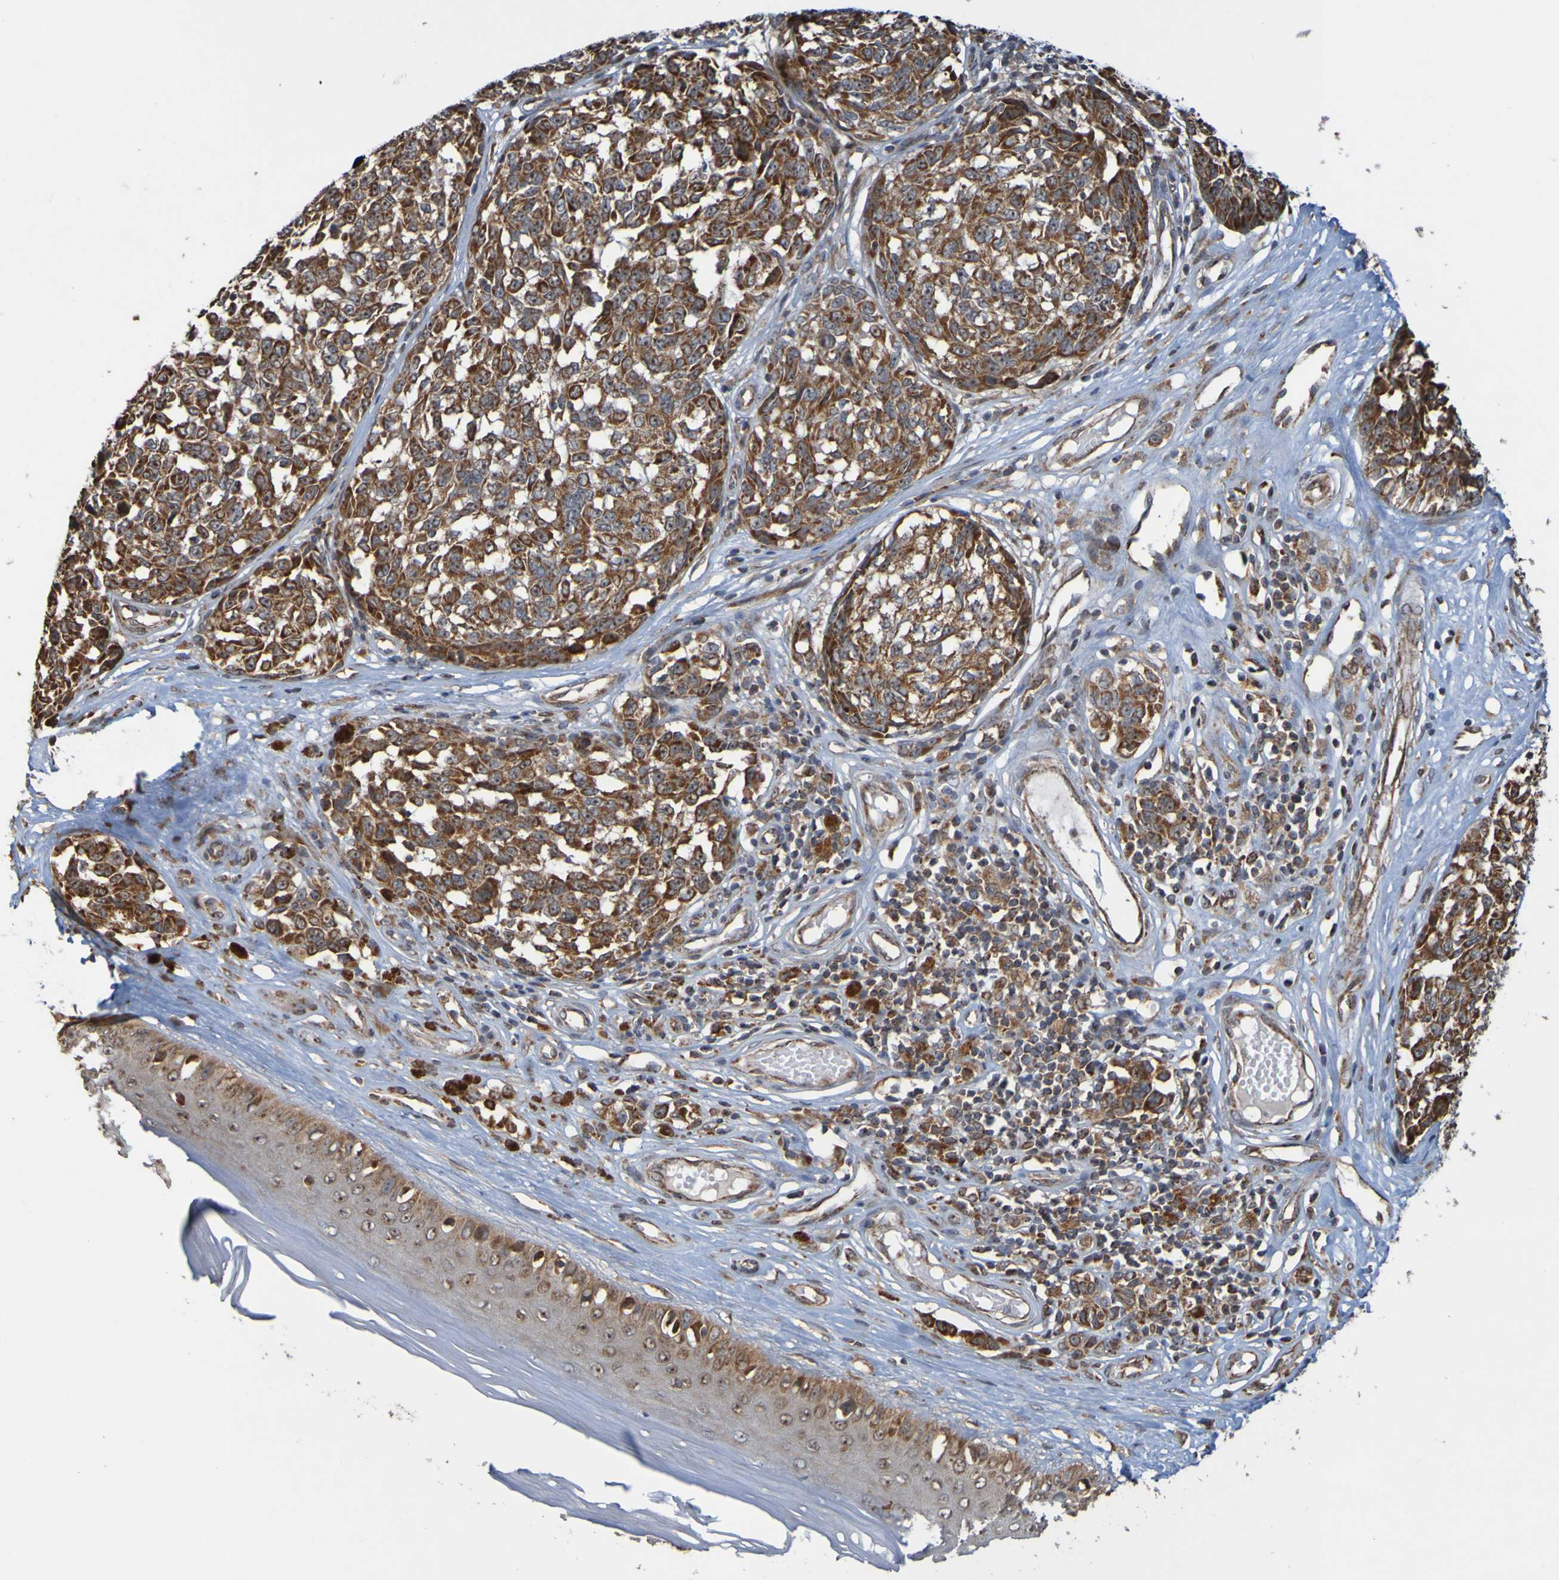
{"staining": {"intensity": "strong", "quantity": ">75%", "location": "cytoplasmic/membranous"}, "tissue": "melanoma", "cell_type": "Tumor cells", "image_type": "cancer", "snomed": [{"axis": "morphology", "description": "Malignant melanoma, NOS"}, {"axis": "topography", "description": "Skin"}], "caption": "This is a histology image of immunohistochemistry staining of melanoma, which shows strong expression in the cytoplasmic/membranous of tumor cells.", "gene": "TMBIM1", "patient": {"sex": "female", "age": 64}}